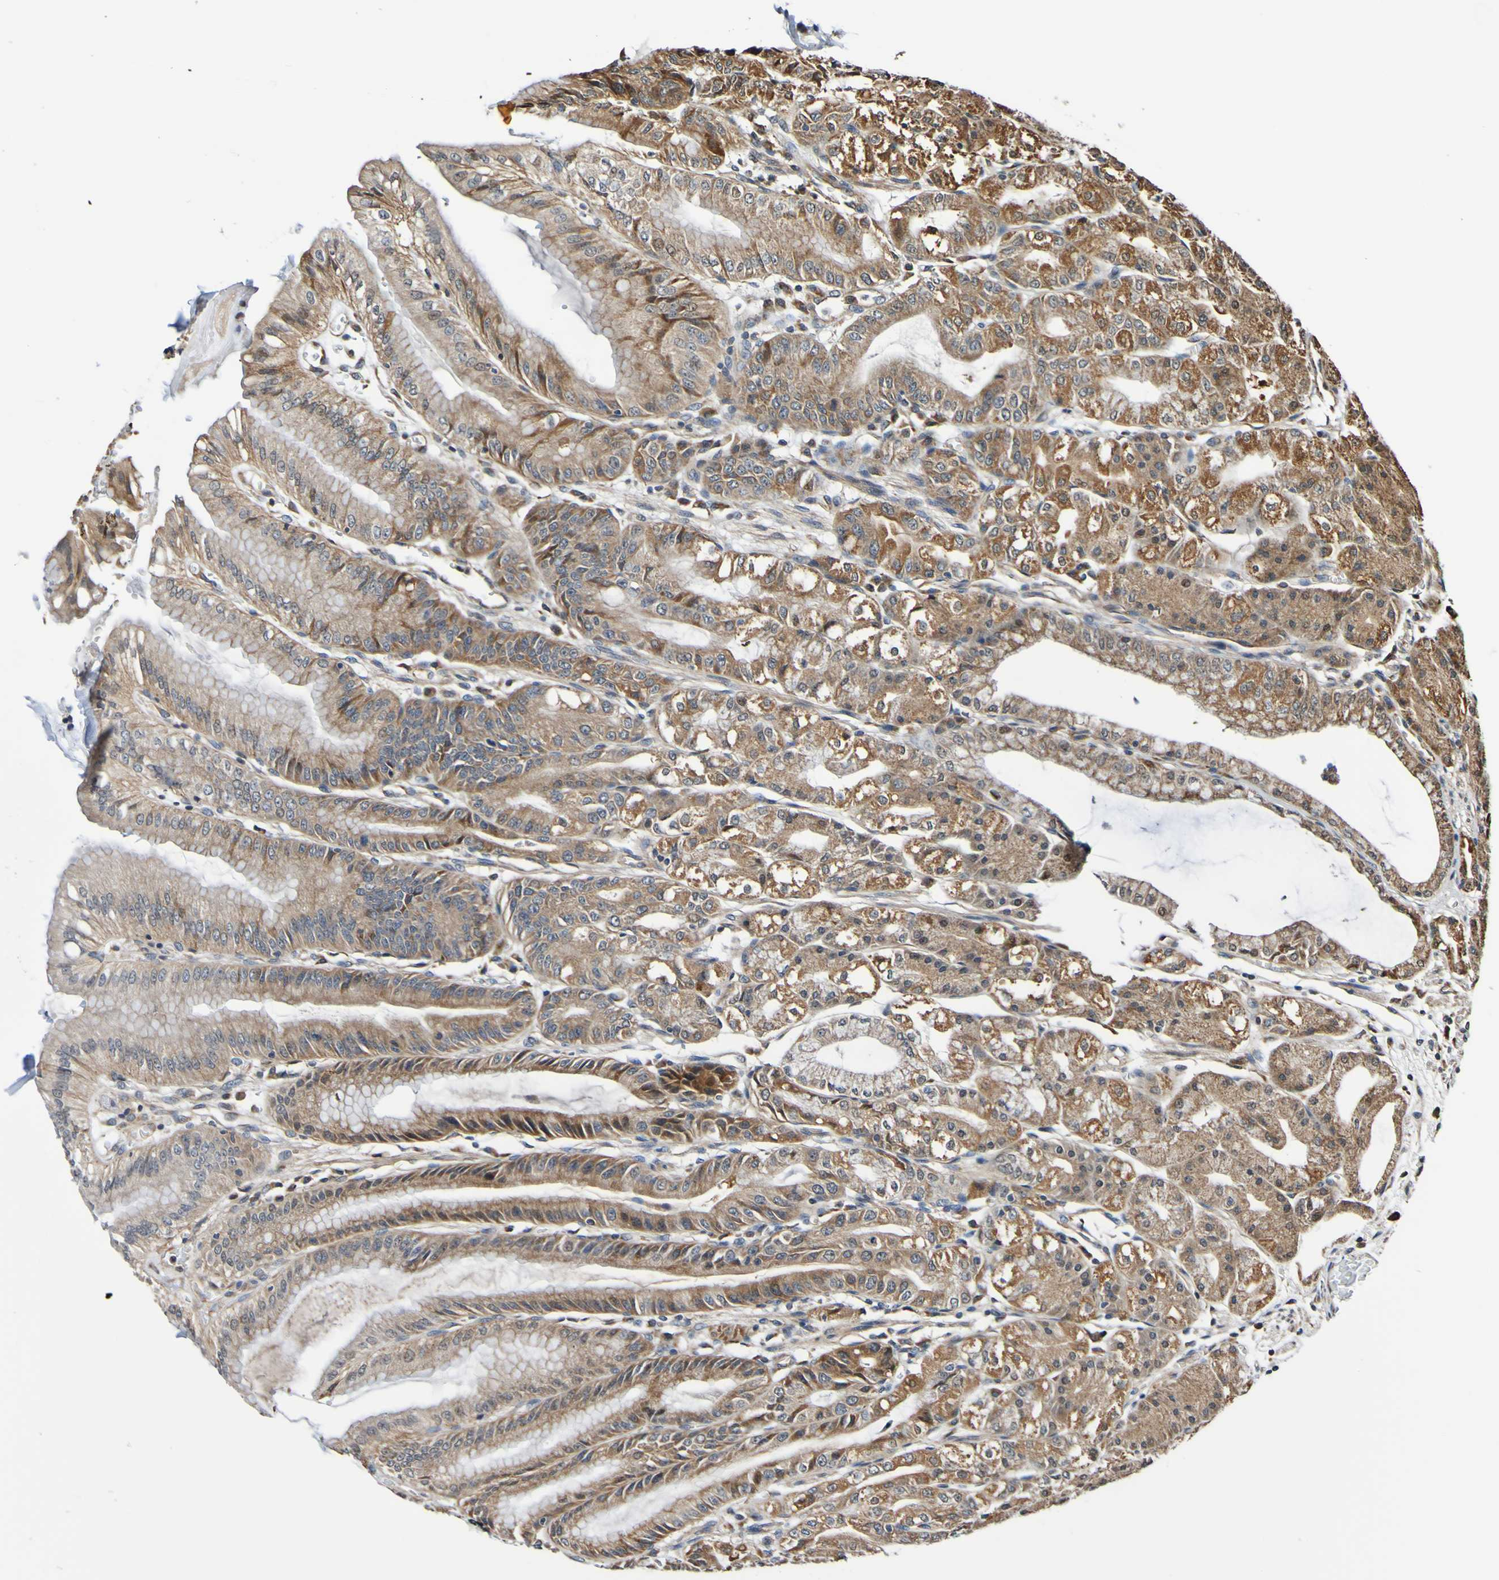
{"staining": {"intensity": "strong", "quantity": ">75%", "location": "cytoplasmic/membranous"}, "tissue": "stomach", "cell_type": "Glandular cells", "image_type": "normal", "snomed": [{"axis": "morphology", "description": "Normal tissue, NOS"}, {"axis": "topography", "description": "Stomach, lower"}], "caption": "This photomicrograph reveals immunohistochemistry (IHC) staining of normal human stomach, with high strong cytoplasmic/membranous positivity in about >75% of glandular cells.", "gene": "AXIN1", "patient": {"sex": "male", "age": 71}}